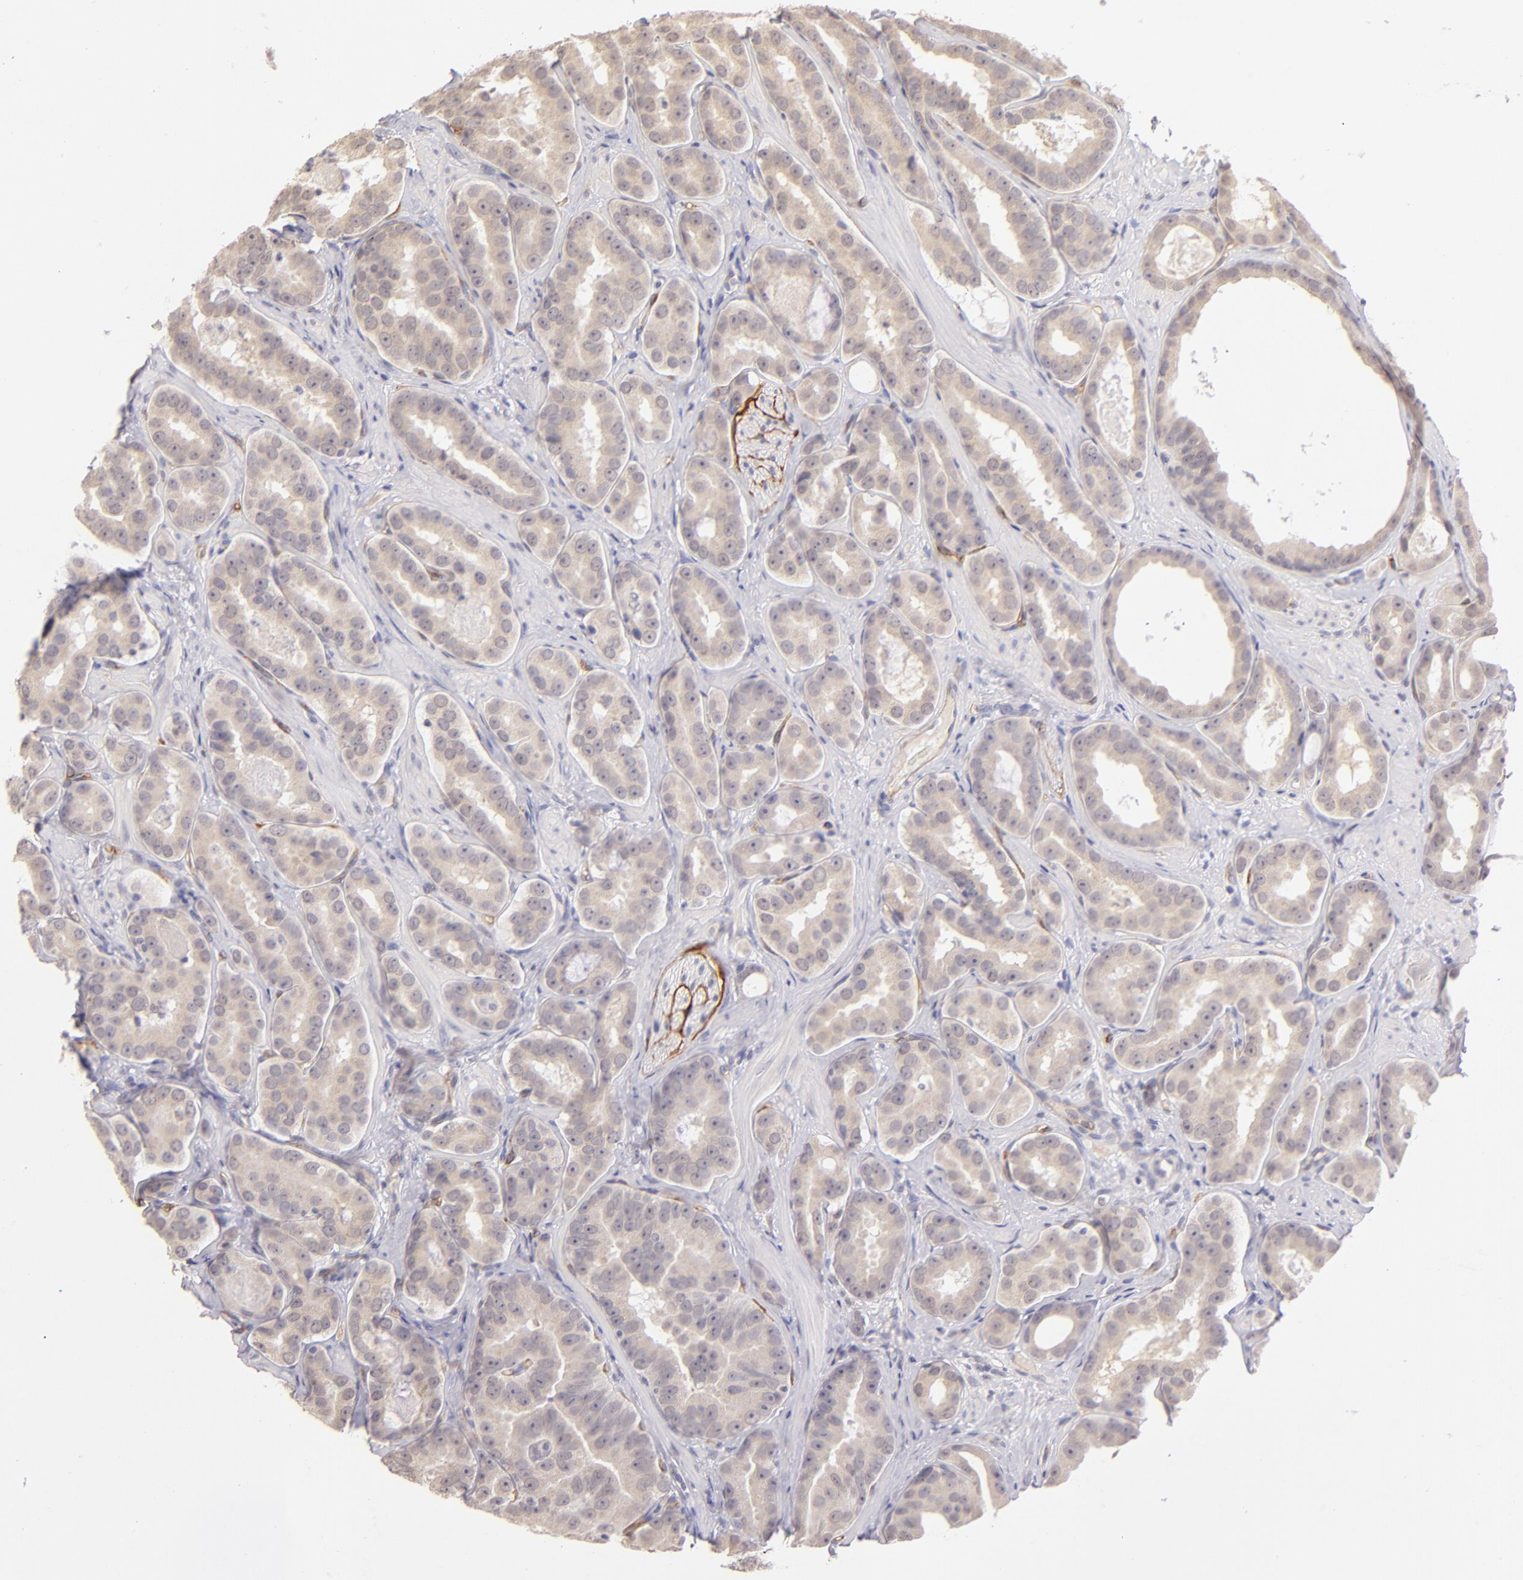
{"staining": {"intensity": "weak", "quantity": ">75%", "location": "cytoplasmic/membranous"}, "tissue": "prostate cancer", "cell_type": "Tumor cells", "image_type": "cancer", "snomed": [{"axis": "morphology", "description": "Adenocarcinoma, Low grade"}, {"axis": "topography", "description": "Prostate"}], "caption": "Prostate cancer (adenocarcinoma (low-grade)) tissue shows weak cytoplasmic/membranous positivity in approximately >75% of tumor cells", "gene": "THBD", "patient": {"sex": "male", "age": 59}}